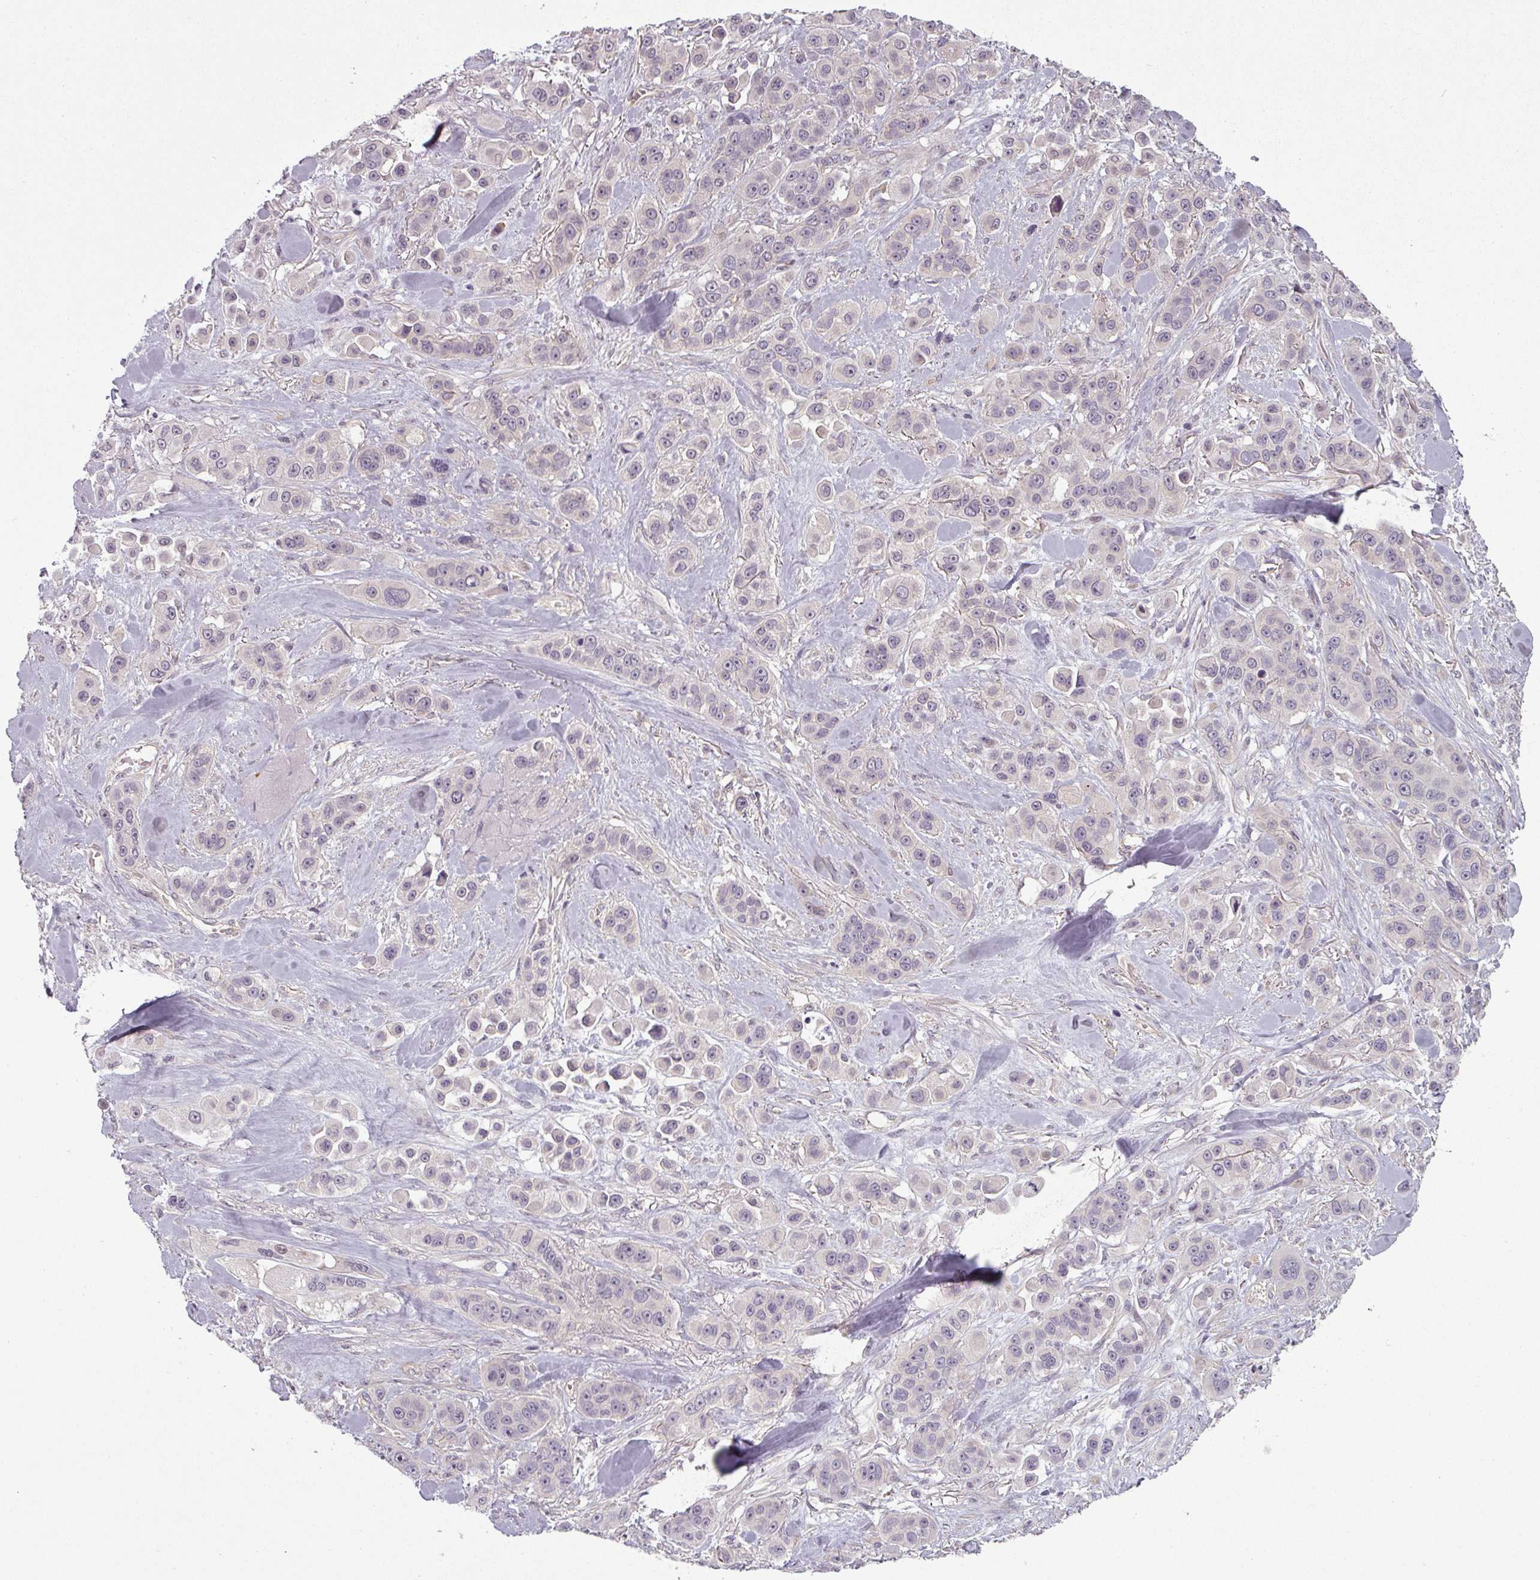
{"staining": {"intensity": "negative", "quantity": "none", "location": "none"}, "tissue": "skin cancer", "cell_type": "Tumor cells", "image_type": "cancer", "snomed": [{"axis": "morphology", "description": "Squamous cell carcinoma, NOS"}, {"axis": "topography", "description": "Skin"}], "caption": "The micrograph shows no staining of tumor cells in skin cancer (squamous cell carcinoma). The staining was performed using DAB to visualize the protein expression in brown, while the nuclei were stained in blue with hematoxylin (Magnification: 20x).", "gene": "SLC16A9", "patient": {"sex": "male", "age": 67}}